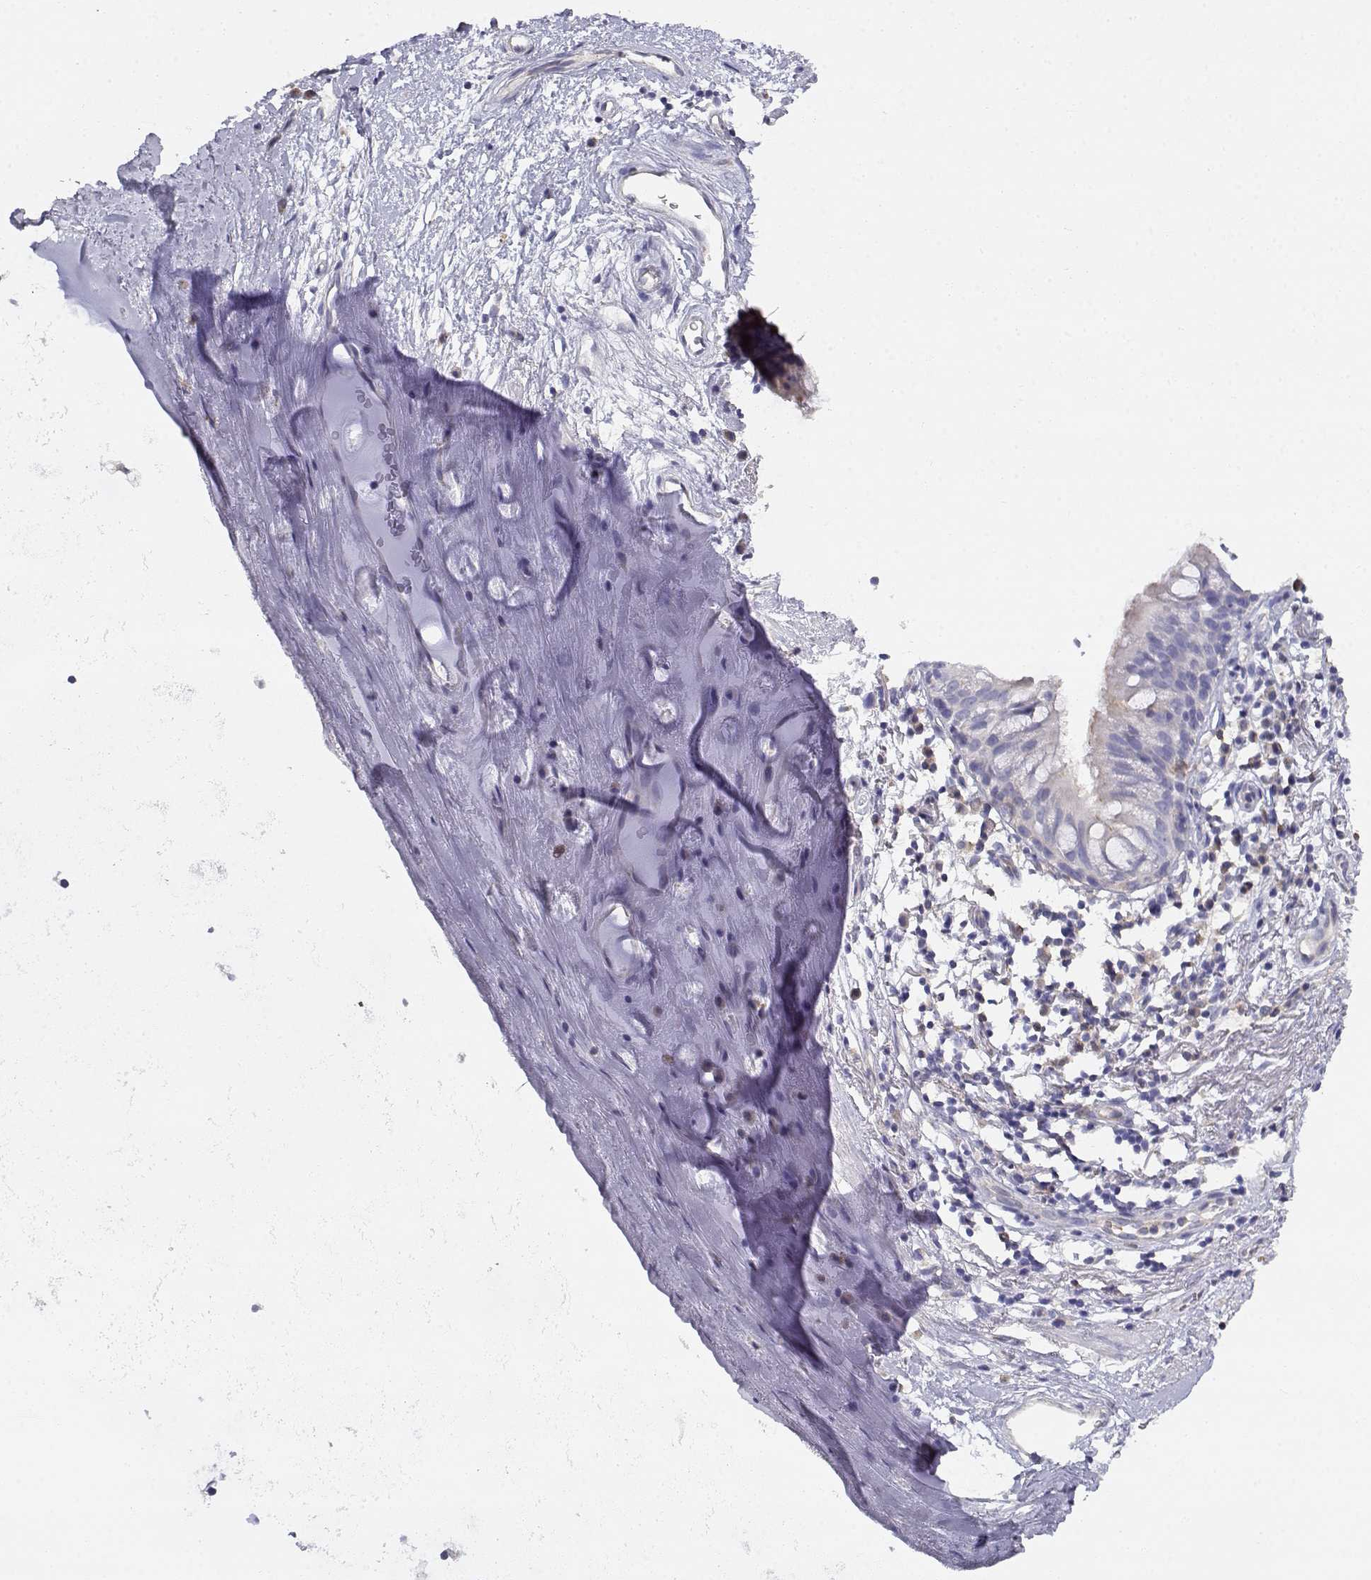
{"staining": {"intensity": "negative", "quantity": "none", "location": "none"}, "tissue": "bronchus", "cell_type": "Respiratory epithelial cells", "image_type": "normal", "snomed": [{"axis": "morphology", "description": "Normal tissue, NOS"}, {"axis": "topography", "description": "Cartilage tissue"}, {"axis": "topography", "description": "Bronchus"}], "caption": "High magnification brightfield microscopy of unremarkable bronchus stained with DAB (brown) and counterstained with hematoxylin (blue): respiratory epithelial cells show no significant staining. (DAB immunohistochemistry, high magnification).", "gene": "ADA", "patient": {"sex": "male", "age": 58}}